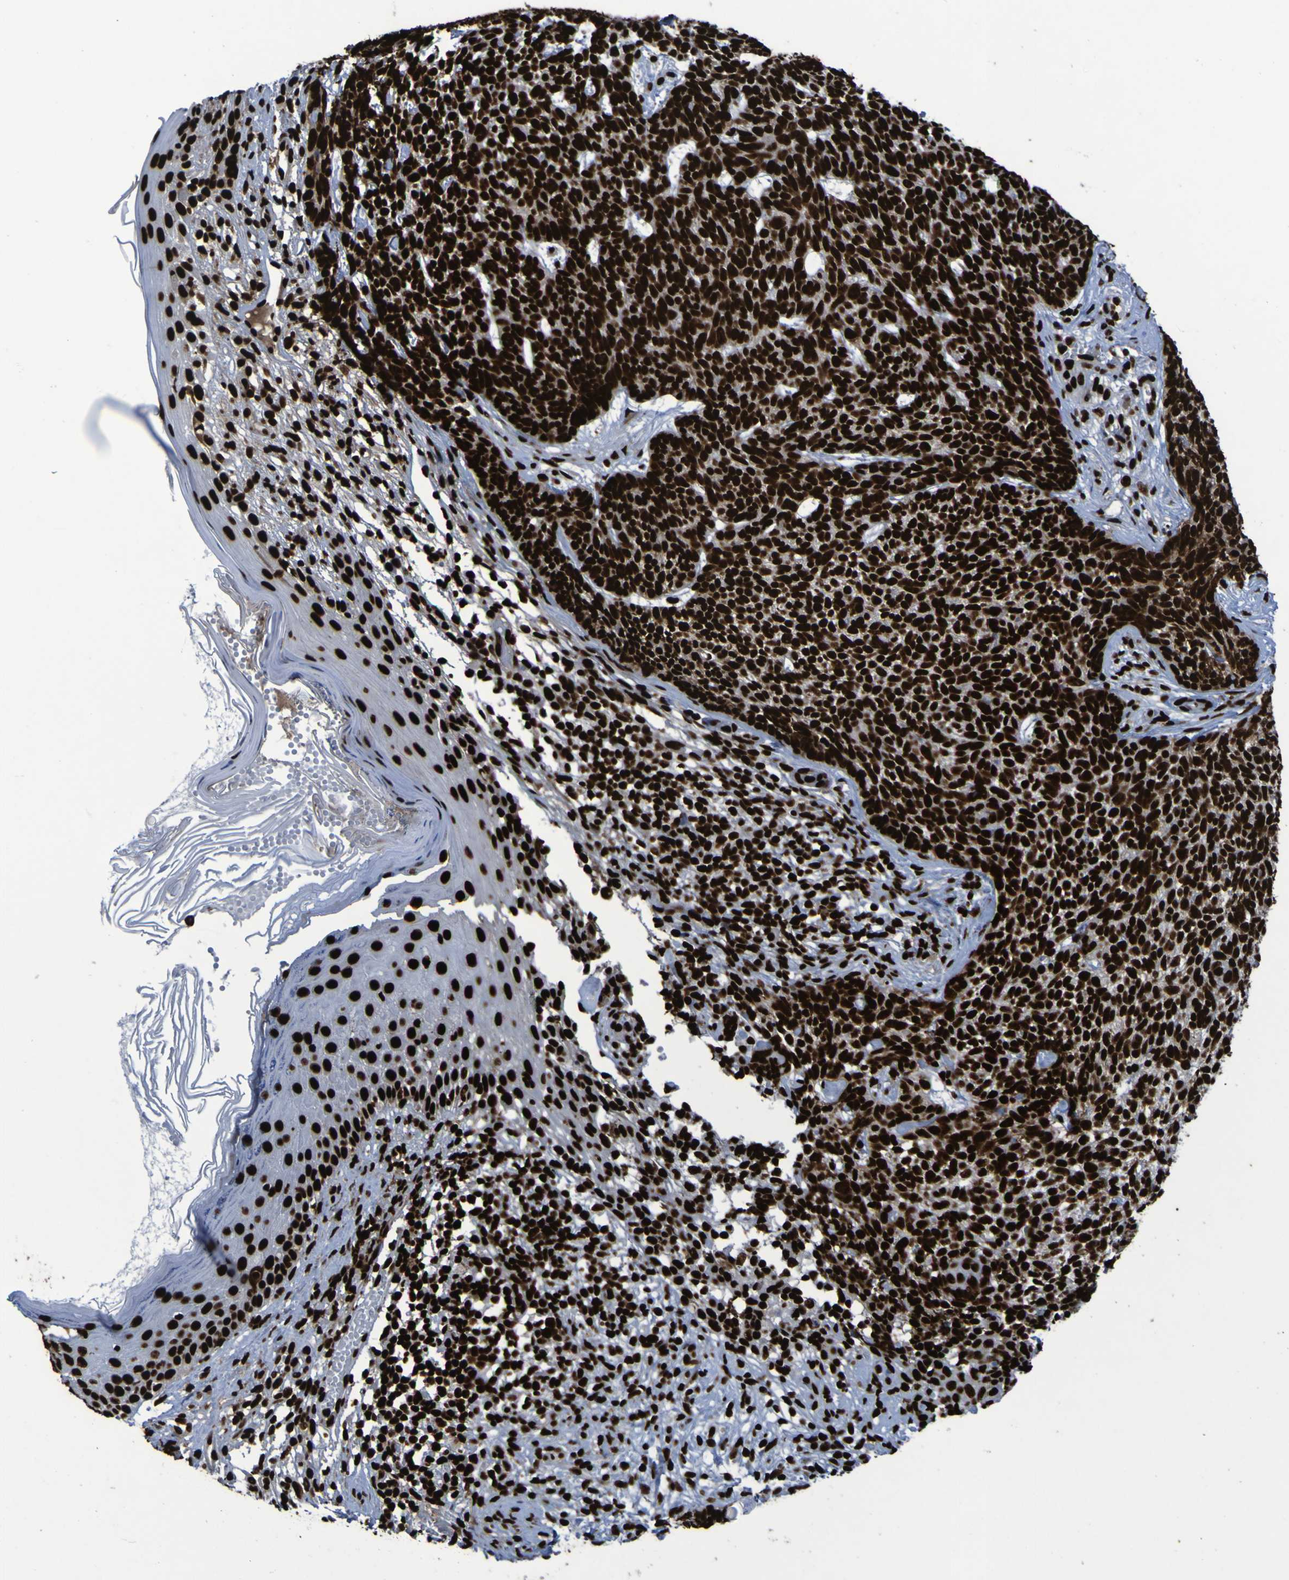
{"staining": {"intensity": "strong", "quantity": ">75%", "location": "nuclear"}, "tissue": "skin cancer", "cell_type": "Tumor cells", "image_type": "cancer", "snomed": [{"axis": "morphology", "description": "Basal cell carcinoma"}, {"axis": "topography", "description": "Skin"}], "caption": "Immunohistochemical staining of human skin cancer reveals high levels of strong nuclear protein expression in about >75% of tumor cells.", "gene": "NPM1", "patient": {"sex": "female", "age": 84}}